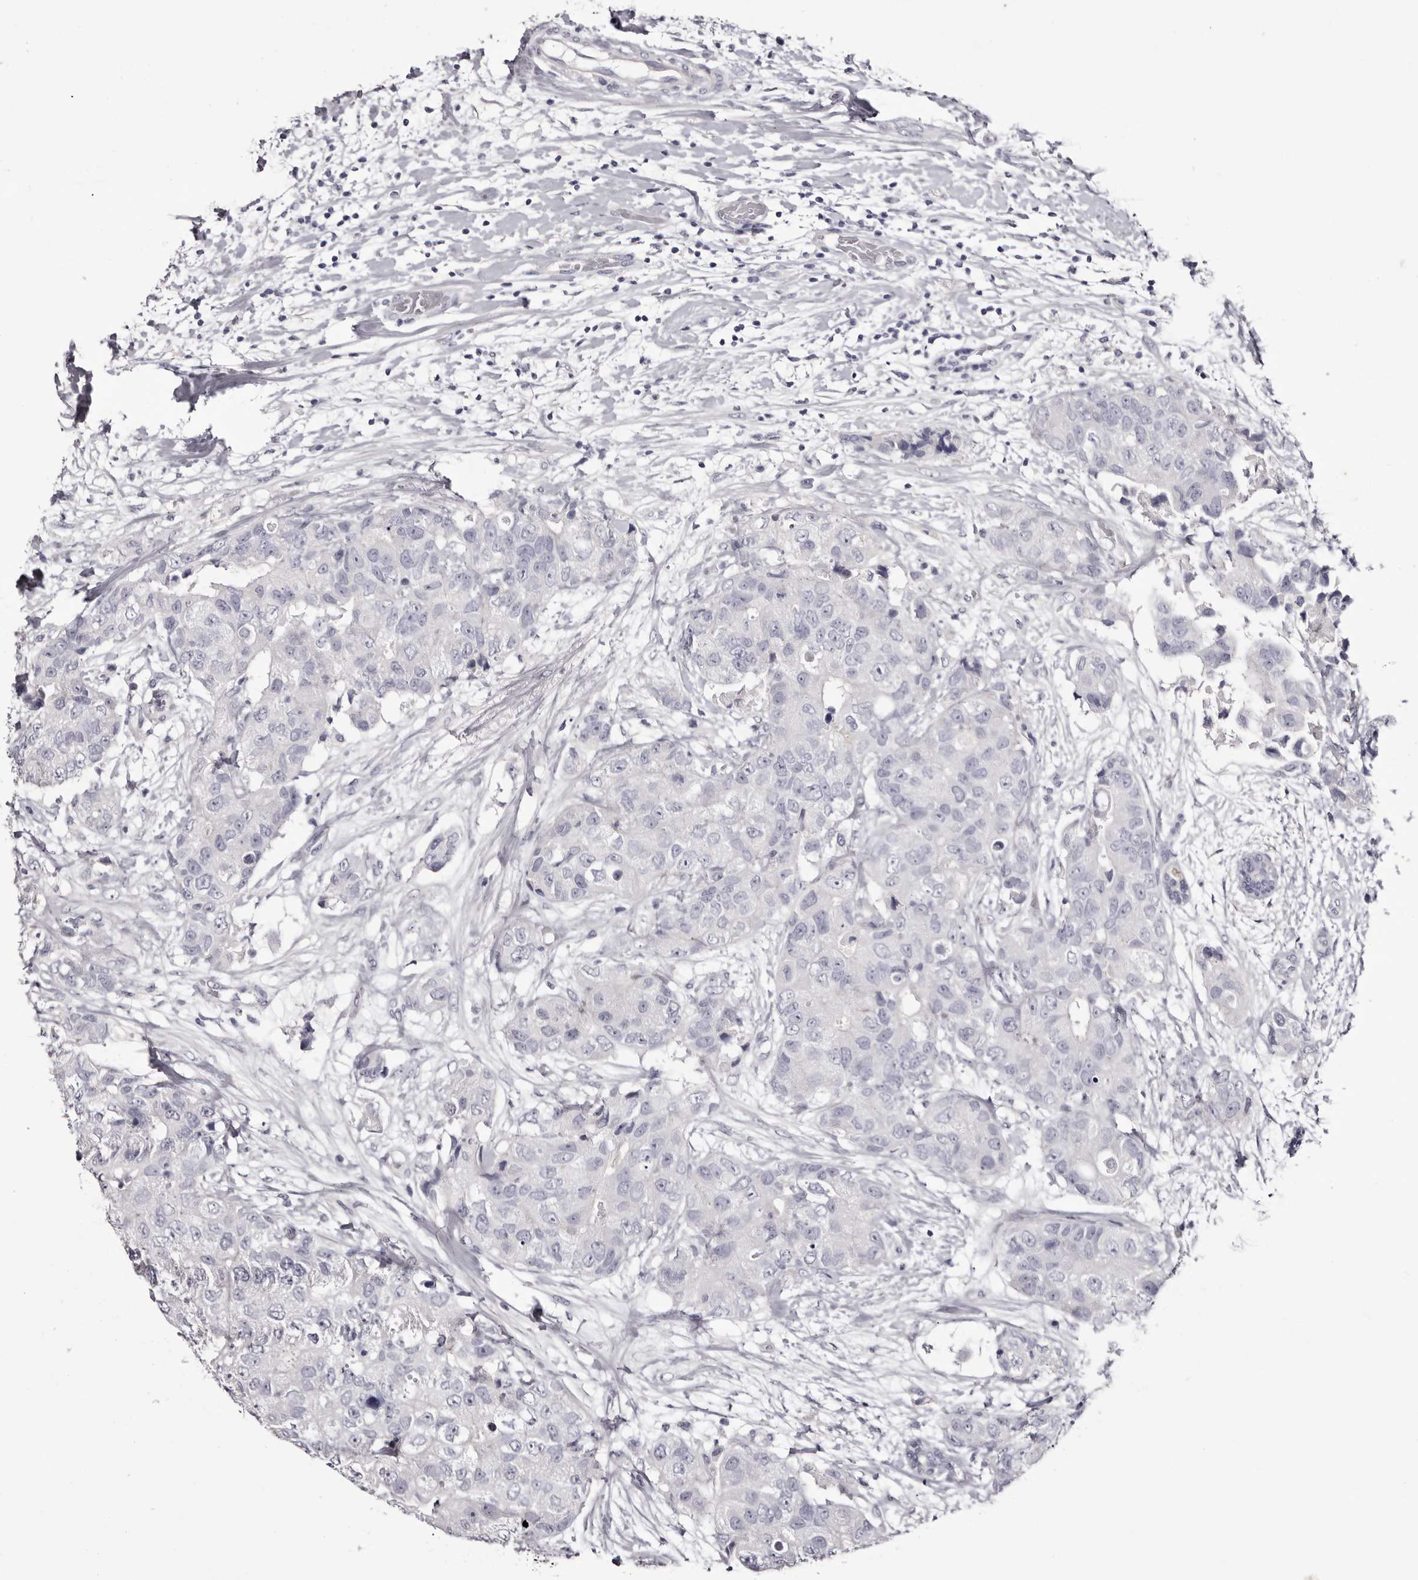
{"staining": {"intensity": "negative", "quantity": "none", "location": "none"}, "tissue": "breast cancer", "cell_type": "Tumor cells", "image_type": "cancer", "snomed": [{"axis": "morphology", "description": "Duct carcinoma"}, {"axis": "topography", "description": "Breast"}], "caption": "Breast invasive ductal carcinoma stained for a protein using immunohistochemistry shows no staining tumor cells.", "gene": "CA6", "patient": {"sex": "female", "age": 62}}